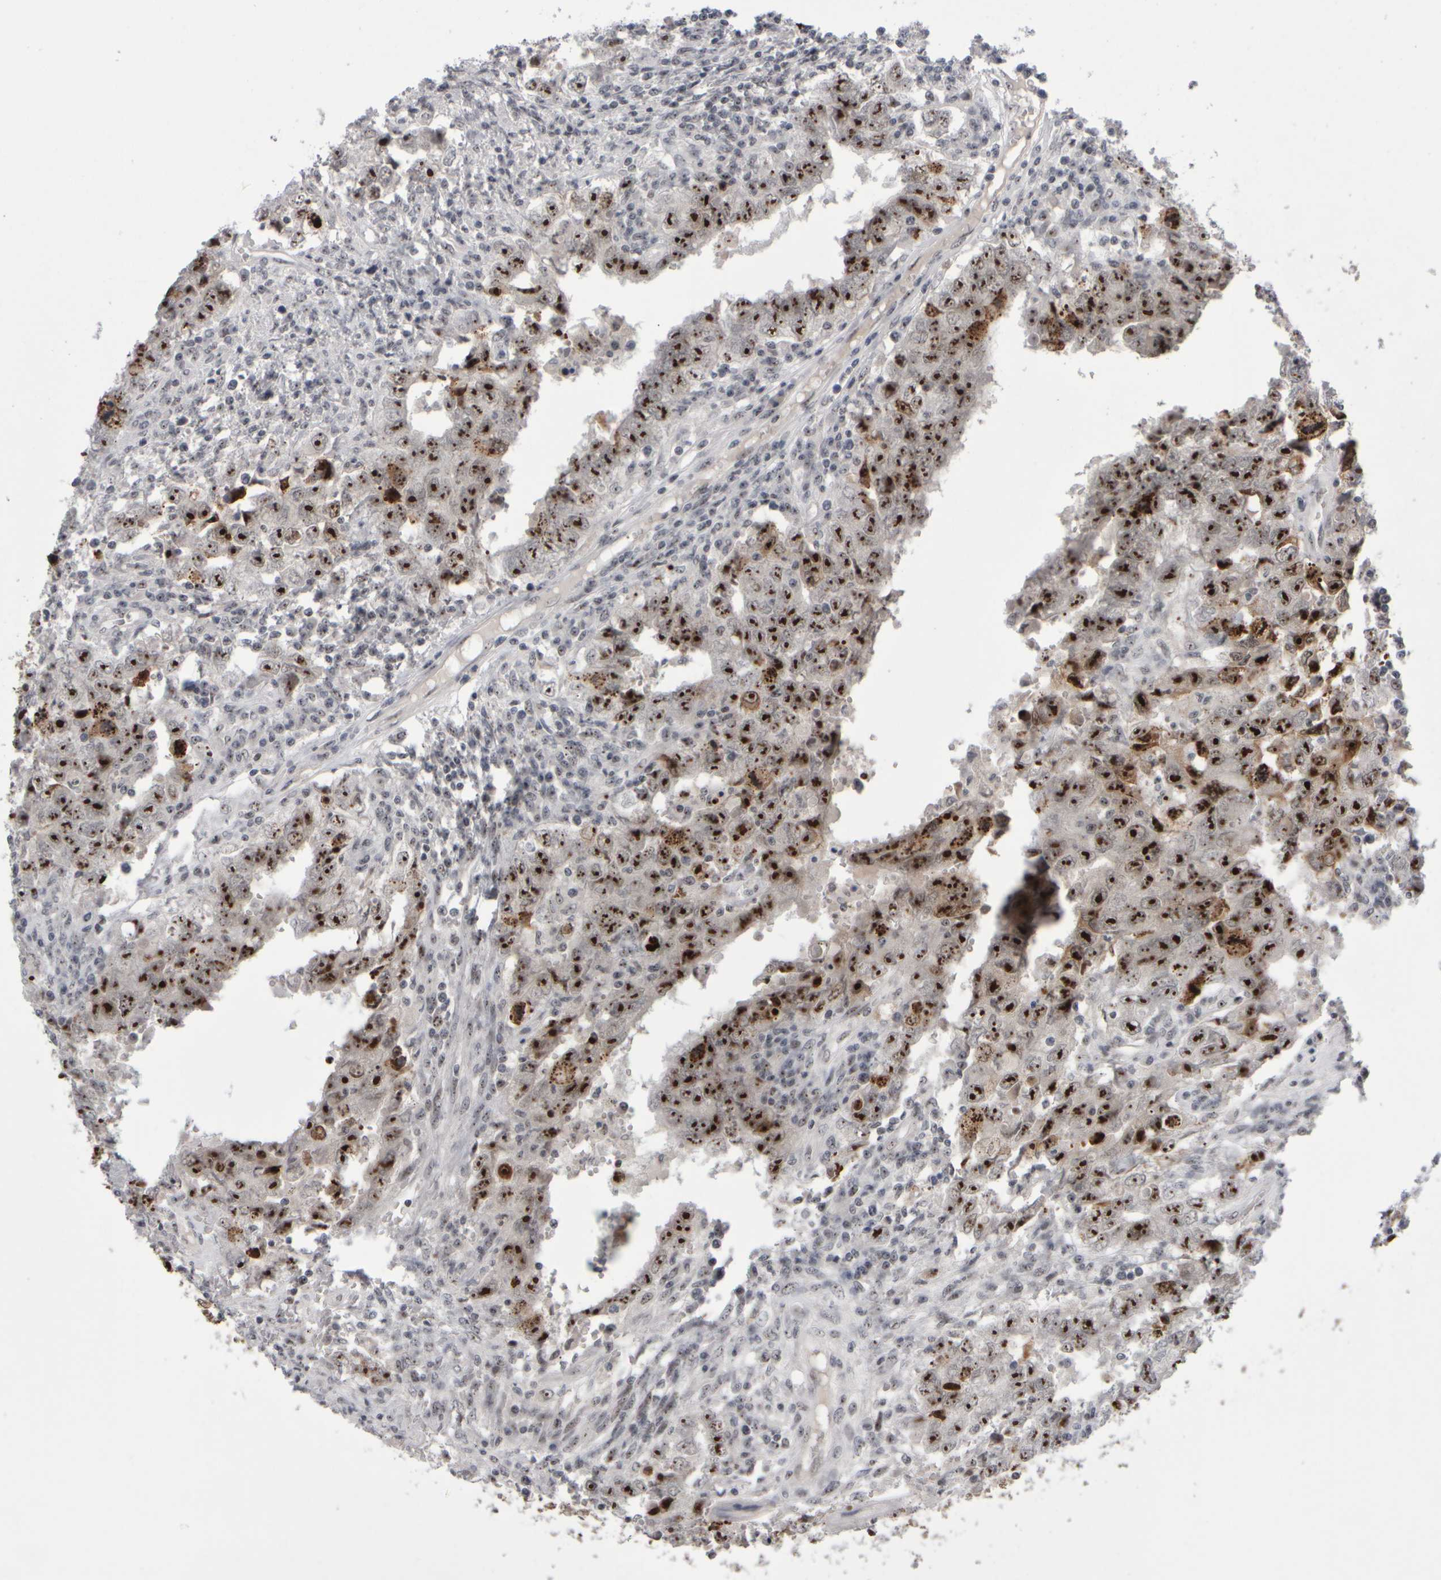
{"staining": {"intensity": "strong", "quantity": ">75%", "location": "nuclear"}, "tissue": "testis cancer", "cell_type": "Tumor cells", "image_type": "cancer", "snomed": [{"axis": "morphology", "description": "Carcinoma, Embryonal, NOS"}, {"axis": "topography", "description": "Testis"}], "caption": "Tumor cells exhibit high levels of strong nuclear positivity in approximately >75% of cells in human testis embryonal carcinoma.", "gene": "SURF6", "patient": {"sex": "male", "age": 26}}